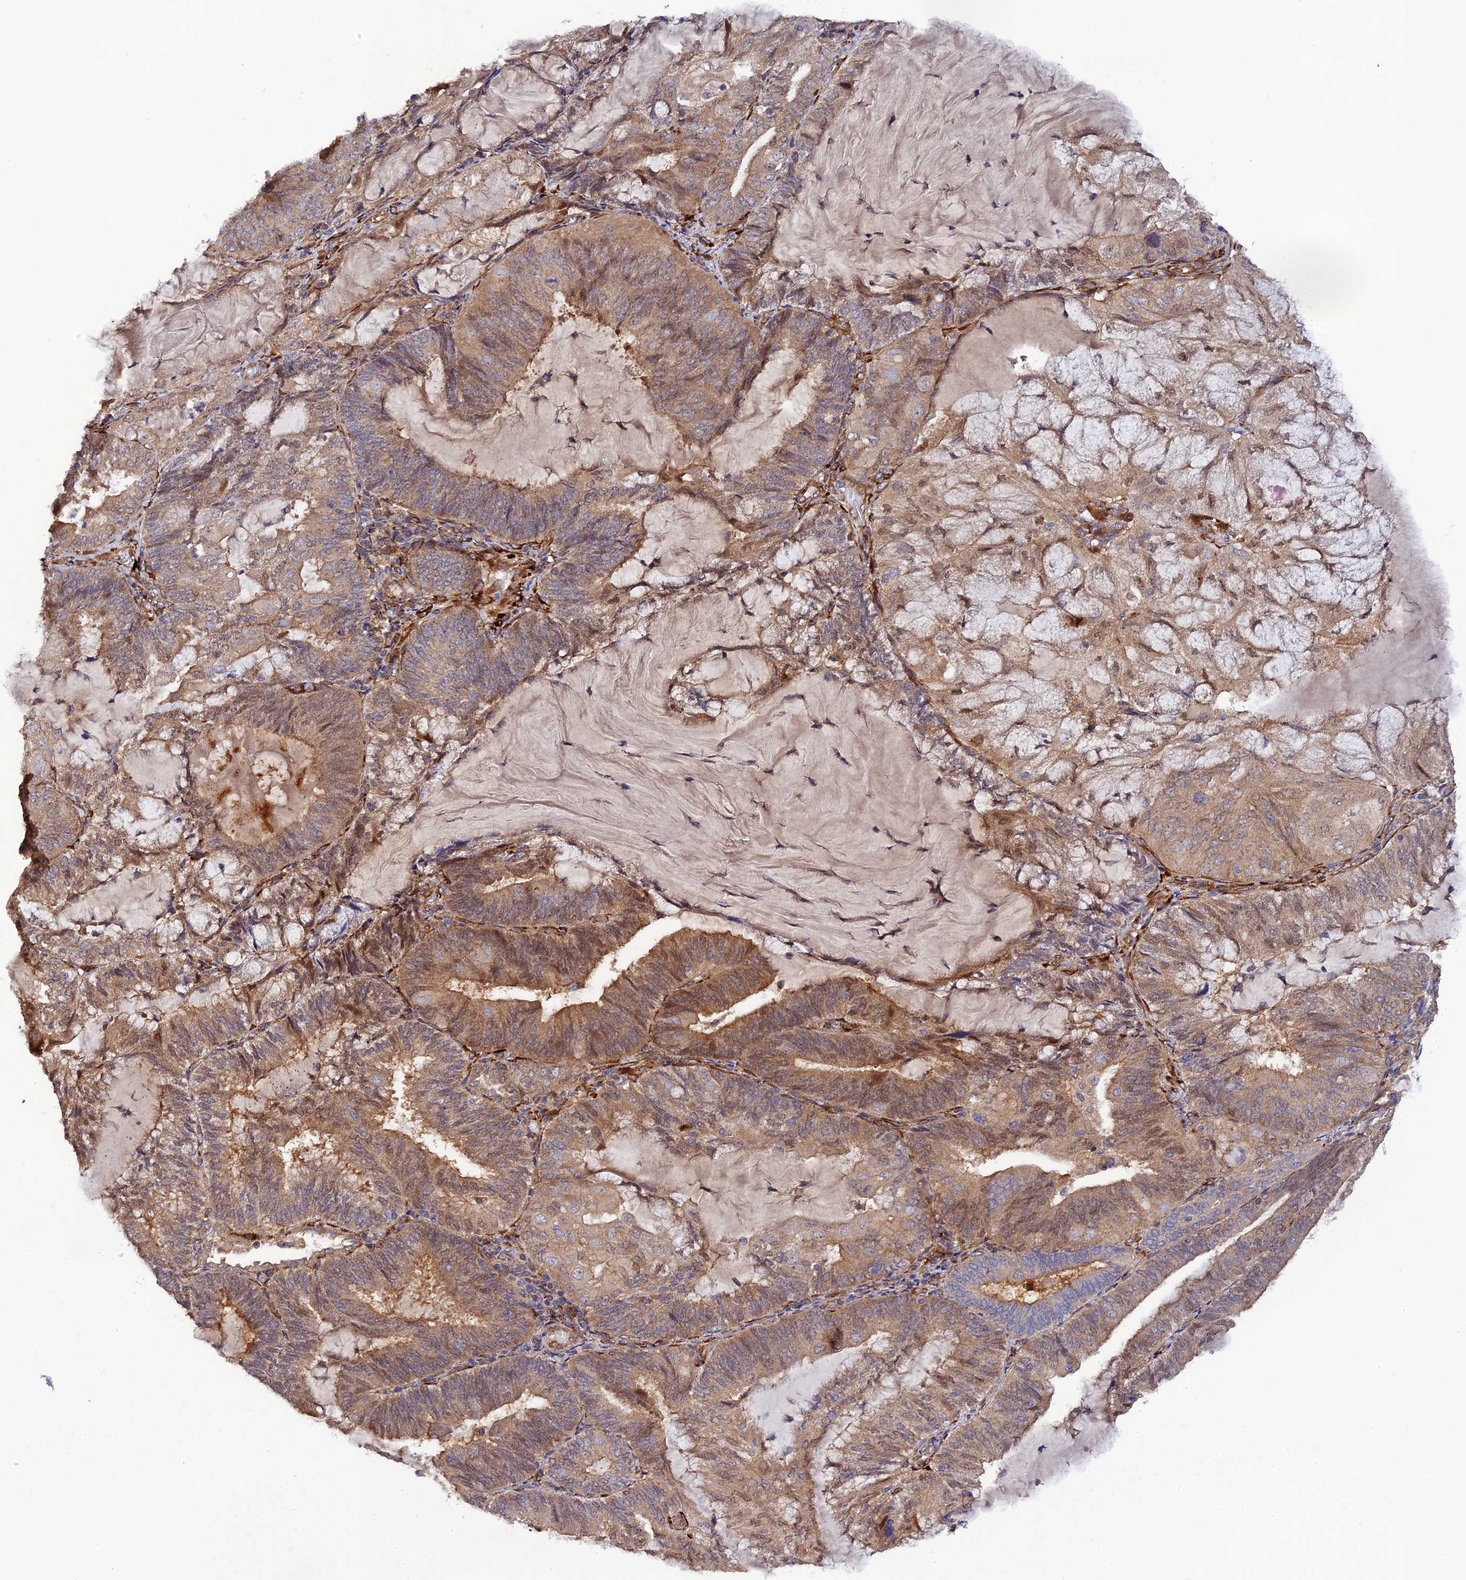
{"staining": {"intensity": "moderate", "quantity": ">75%", "location": "cytoplasmic/membranous,nuclear"}, "tissue": "endometrial cancer", "cell_type": "Tumor cells", "image_type": "cancer", "snomed": [{"axis": "morphology", "description": "Adenocarcinoma, NOS"}, {"axis": "topography", "description": "Endometrium"}], "caption": "Moderate cytoplasmic/membranous and nuclear staining is seen in about >75% of tumor cells in endometrial adenocarcinoma.", "gene": "P3H3", "patient": {"sex": "female", "age": 81}}